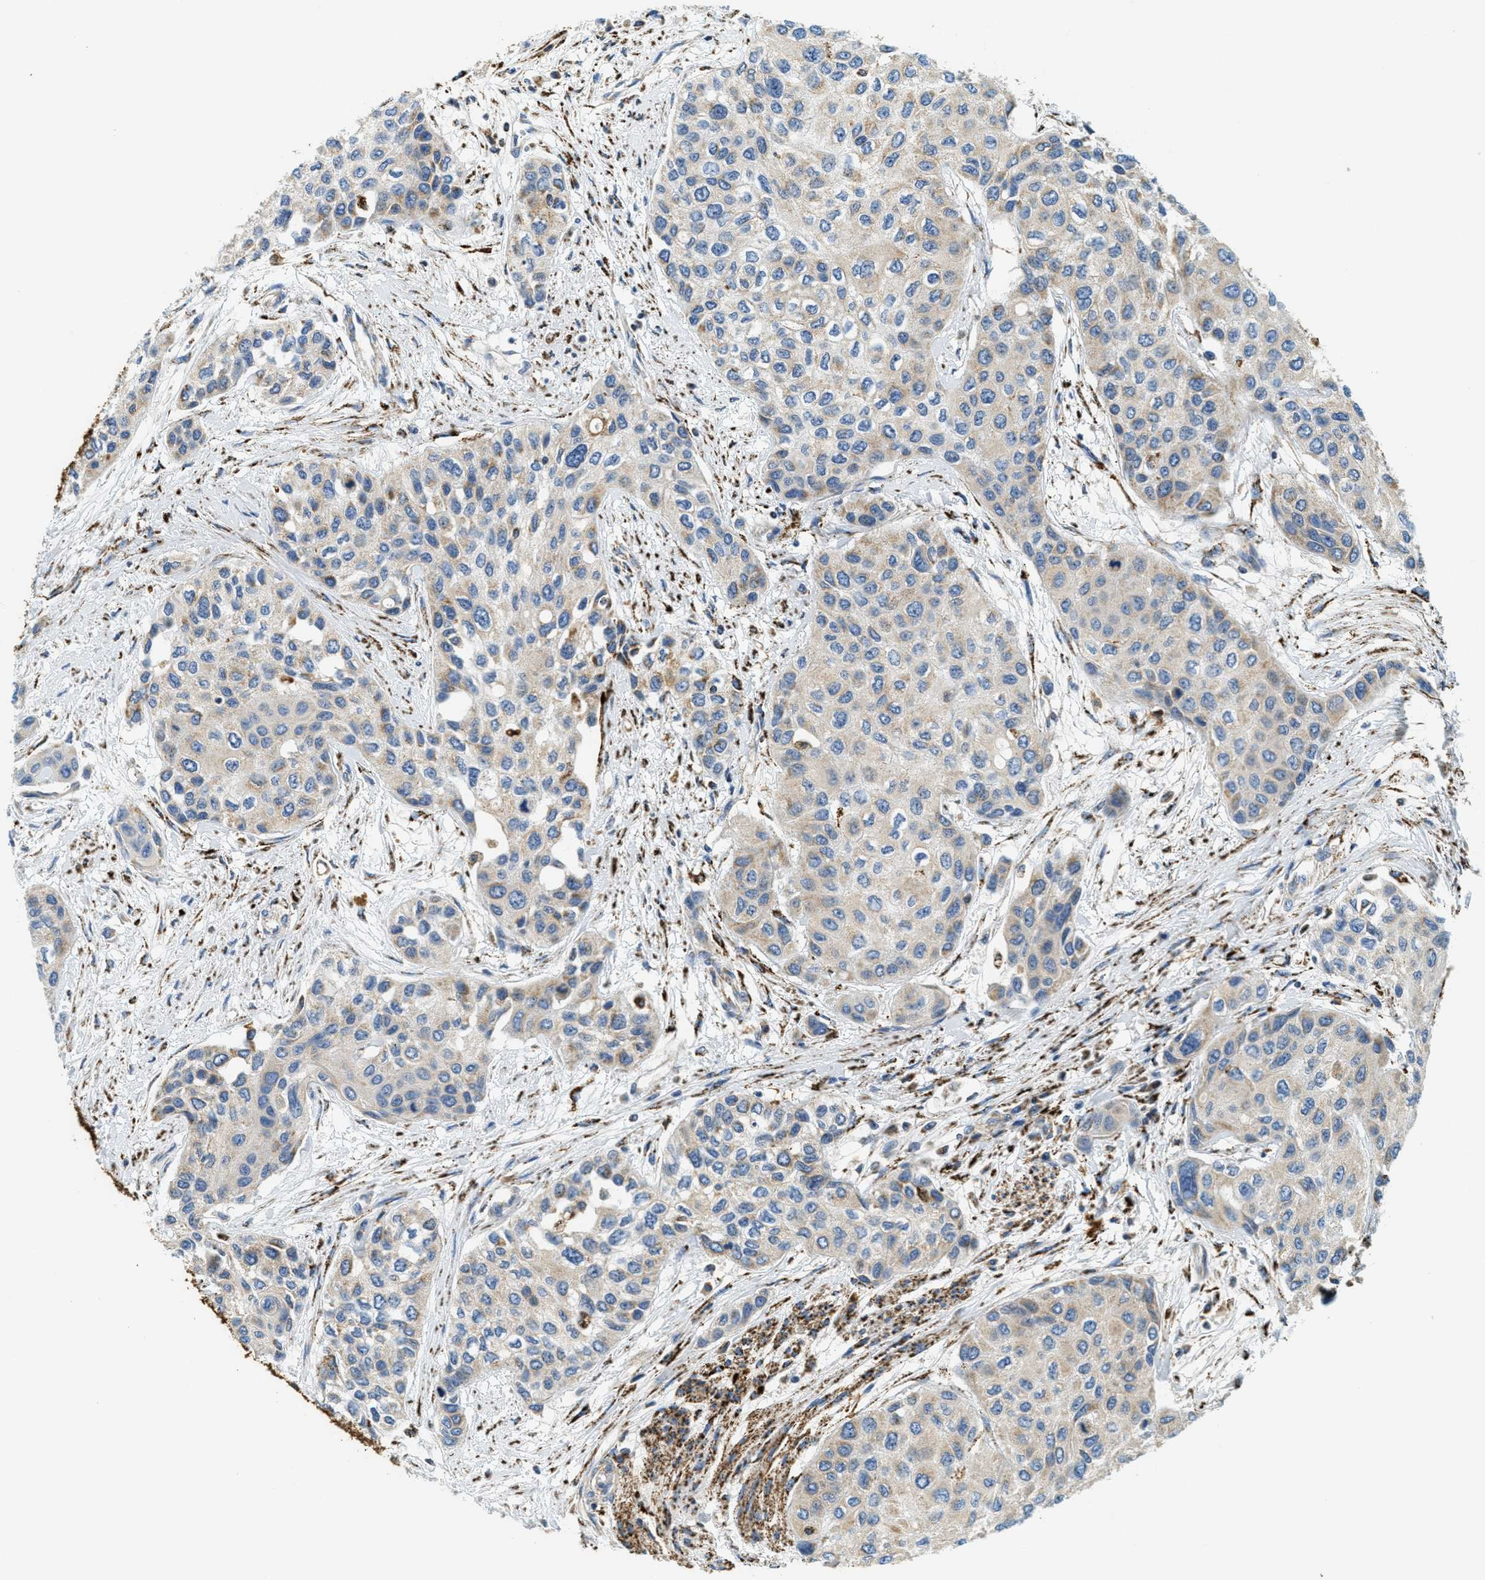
{"staining": {"intensity": "weak", "quantity": "25%-75%", "location": "cytoplasmic/membranous"}, "tissue": "urothelial cancer", "cell_type": "Tumor cells", "image_type": "cancer", "snomed": [{"axis": "morphology", "description": "Urothelial carcinoma, High grade"}, {"axis": "topography", "description": "Urinary bladder"}], "caption": "Immunohistochemical staining of urothelial cancer exhibits low levels of weak cytoplasmic/membranous protein expression in approximately 25%-75% of tumor cells. The protein is shown in brown color, while the nuclei are stained blue.", "gene": "HLCS", "patient": {"sex": "female", "age": 56}}